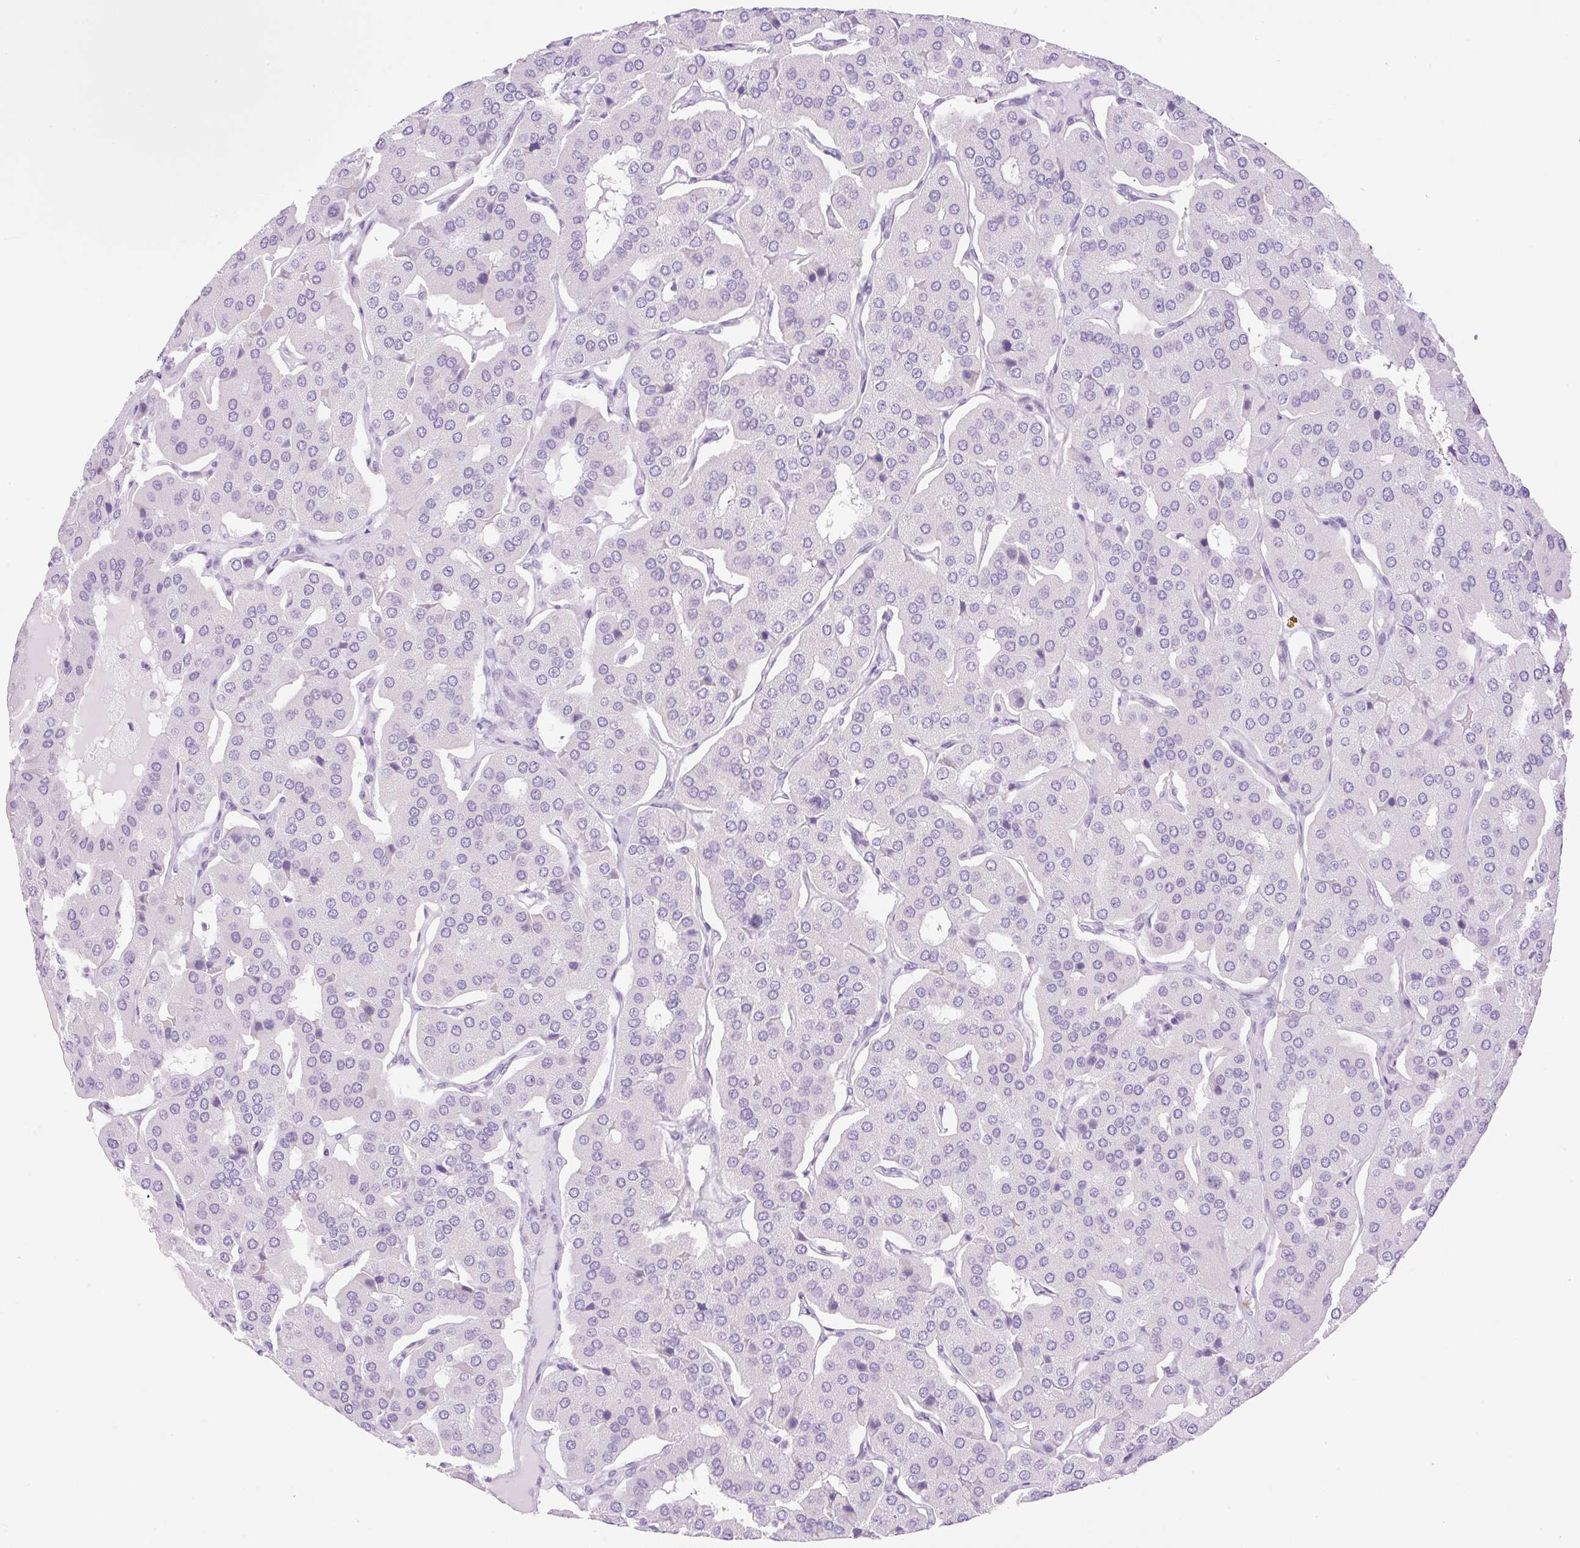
{"staining": {"intensity": "negative", "quantity": "none", "location": "none"}, "tissue": "parathyroid gland", "cell_type": "Glandular cells", "image_type": "normal", "snomed": [{"axis": "morphology", "description": "Normal tissue, NOS"}, {"axis": "morphology", "description": "Adenoma, NOS"}, {"axis": "topography", "description": "Parathyroid gland"}], "caption": "Immunohistochemistry (IHC) micrograph of unremarkable human parathyroid gland stained for a protein (brown), which reveals no staining in glandular cells. The staining was performed using DAB to visualize the protein expression in brown, while the nuclei were stained in blue with hematoxylin (Magnification: 20x).", "gene": "SPRR4", "patient": {"sex": "female", "age": 86}}